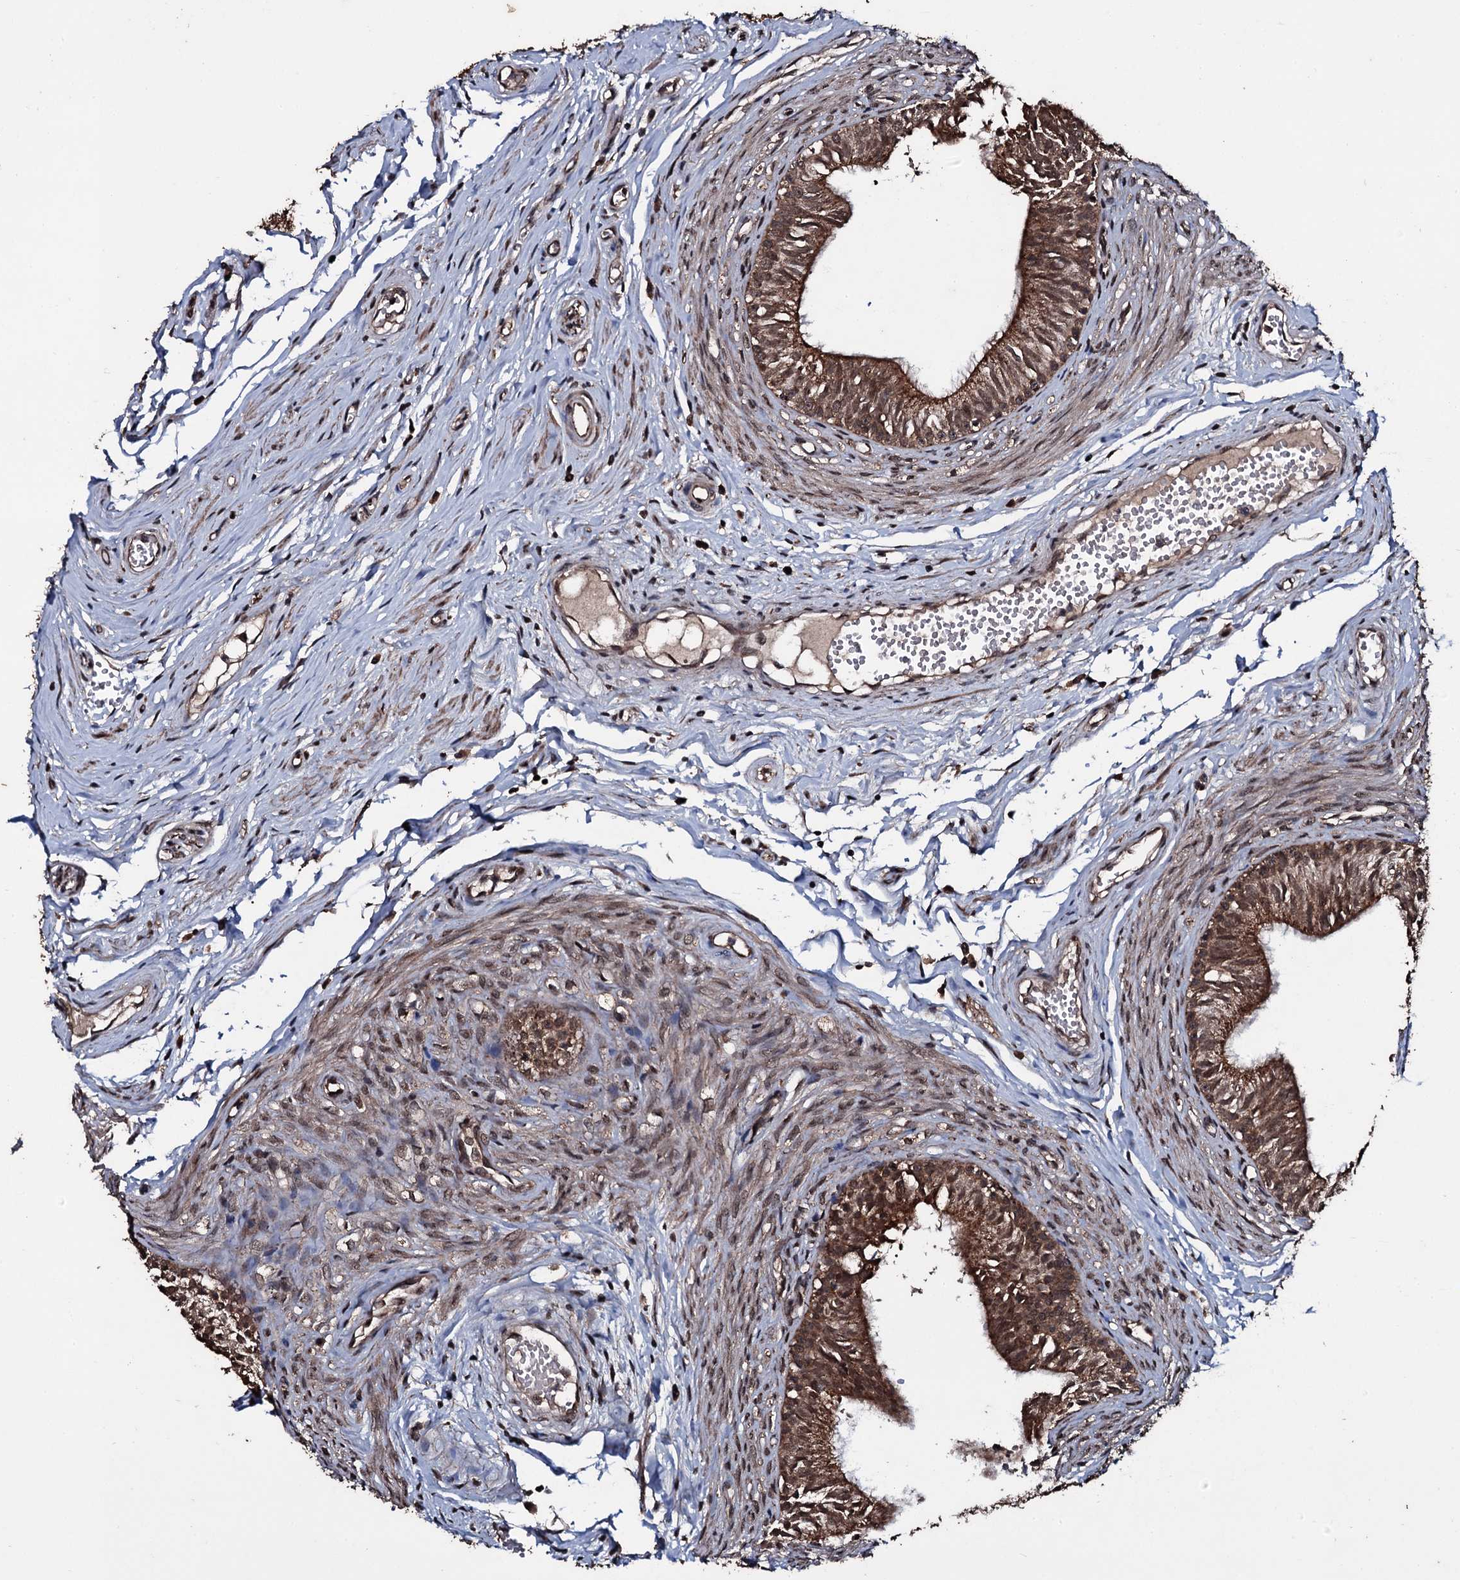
{"staining": {"intensity": "strong", "quantity": ">75%", "location": "cytoplasmic/membranous"}, "tissue": "epididymis", "cell_type": "Glandular cells", "image_type": "normal", "snomed": [{"axis": "morphology", "description": "Normal tissue, NOS"}, {"axis": "topography", "description": "Epididymis, spermatic cord, NOS"}], "caption": "Glandular cells exhibit high levels of strong cytoplasmic/membranous expression in approximately >75% of cells in unremarkable human epididymis. Using DAB (brown) and hematoxylin (blue) stains, captured at high magnification using brightfield microscopy.", "gene": "MRPS31", "patient": {"sex": "male", "age": 22}}